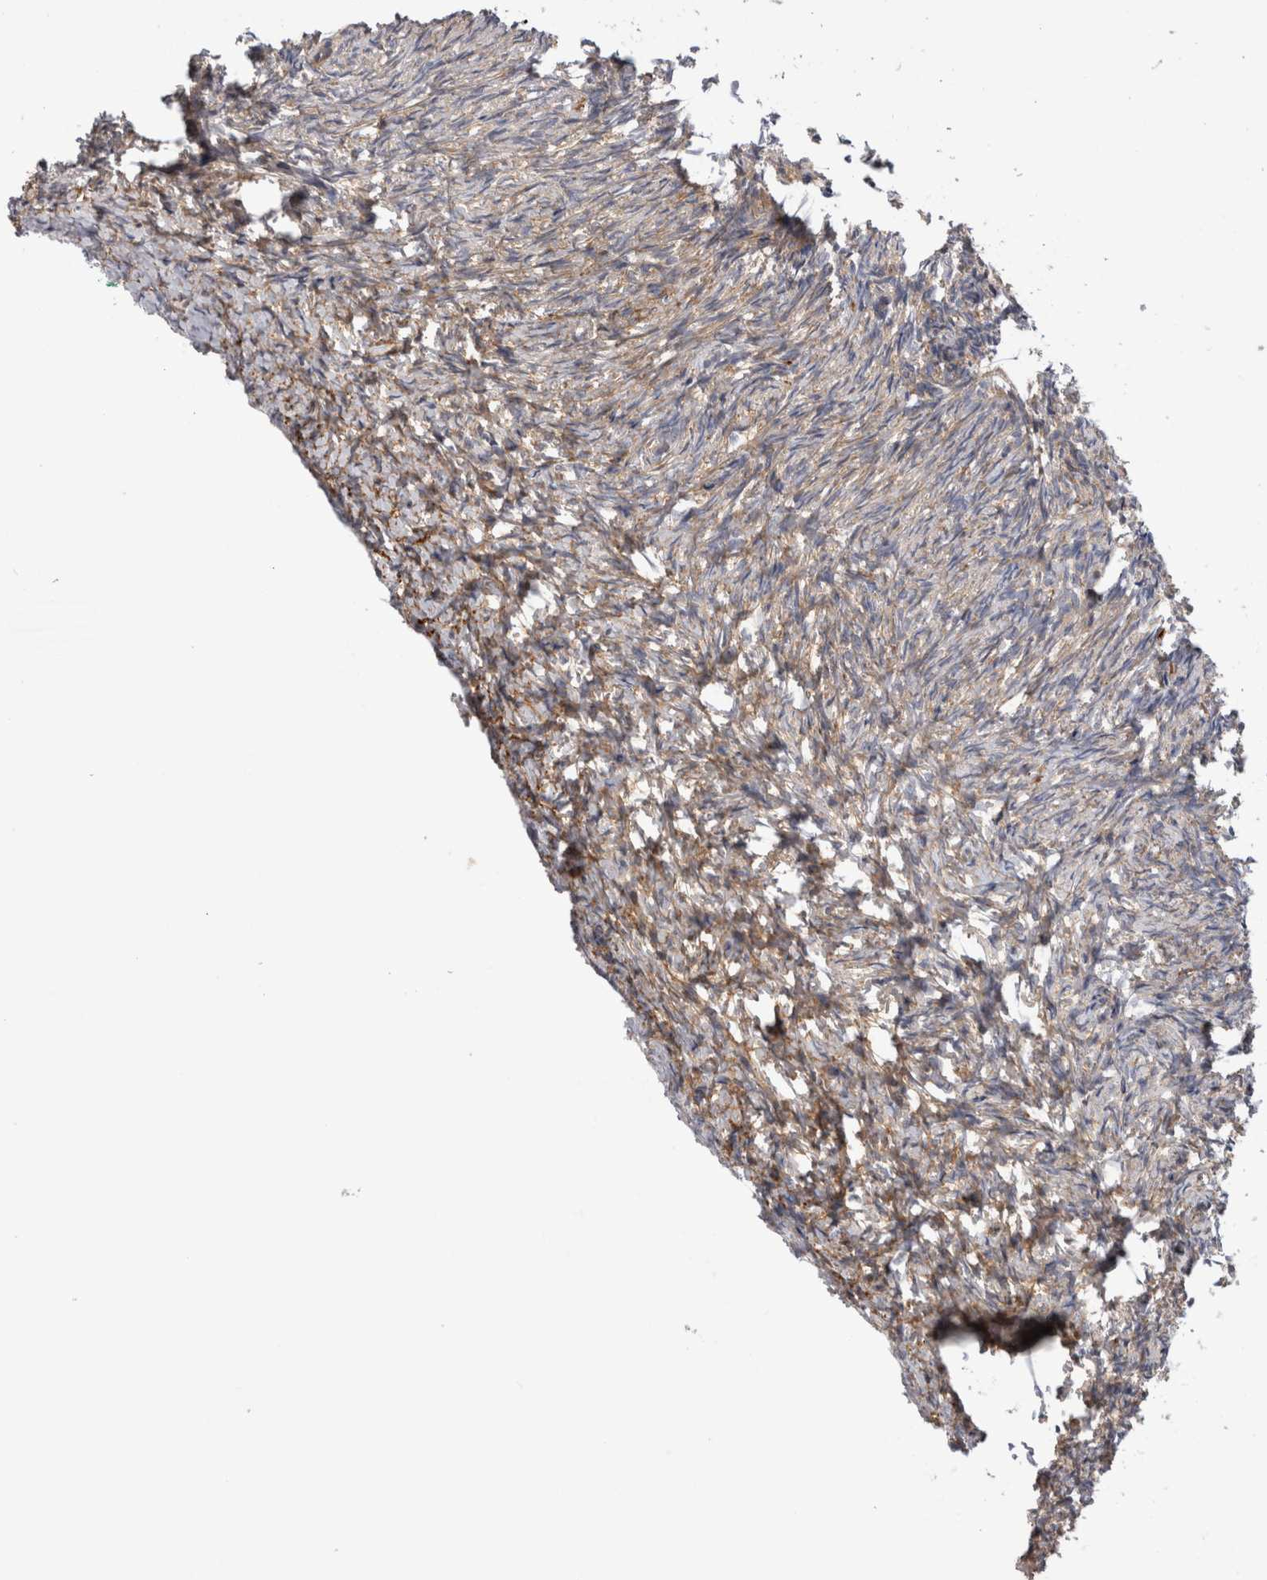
{"staining": {"intensity": "moderate", "quantity": ">75%", "location": "cytoplasmic/membranous"}, "tissue": "ovary", "cell_type": "Follicle cells", "image_type": "normal", "snomed": [{"axis": "morphology", "description": "Normal tissue, NOS"}, {"axis": "topography", "description": "Ovary"}], "caption": "The histopathology image reveals staining of benign ovary, revealing moderate cytoplasmic/membranous protein staining (brown color) within follicle cells.", "gene": "EPRS1", "patient": {"sex": "female", "age": 41}}